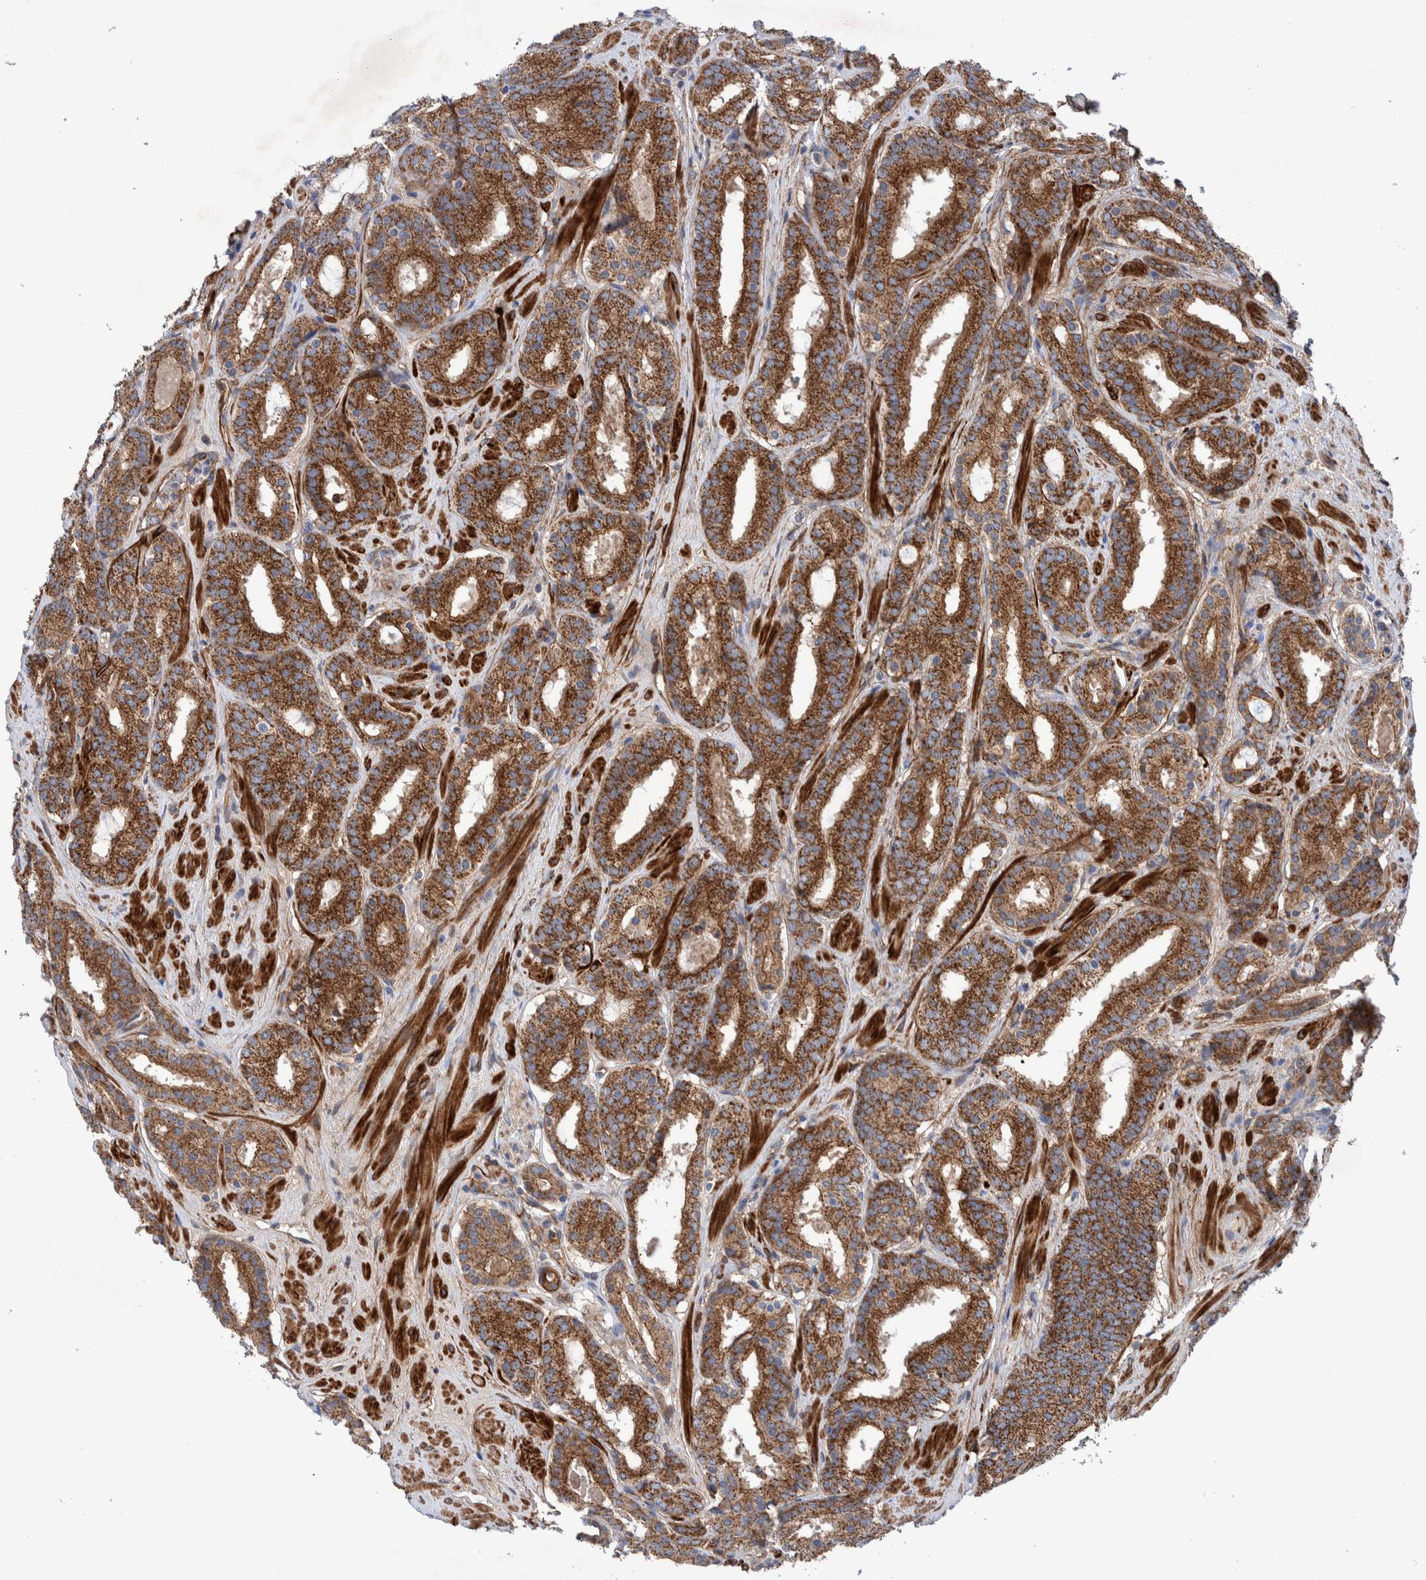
{"staining": {"intensity": "strong", "quantity": ">75%", "location": "cytoplasmic/membranous"}, "tissue": "prostate cancer", "cell_type": "Tumor cells", "image_type": "cancer", "snomed": [{"axis": "morphology", "description": "Adenocarcinoma, Low grade"}, {"axis": "topography", "description": "Prostate"}], "caption": "Strong cytoplasmic/membranous protein positivity is present in about >75% of tumor cells in prostate adenocarcinoma (low-grade).", "gene": "SLC25A10", "patient": {"sex": "male", "age": 69}}